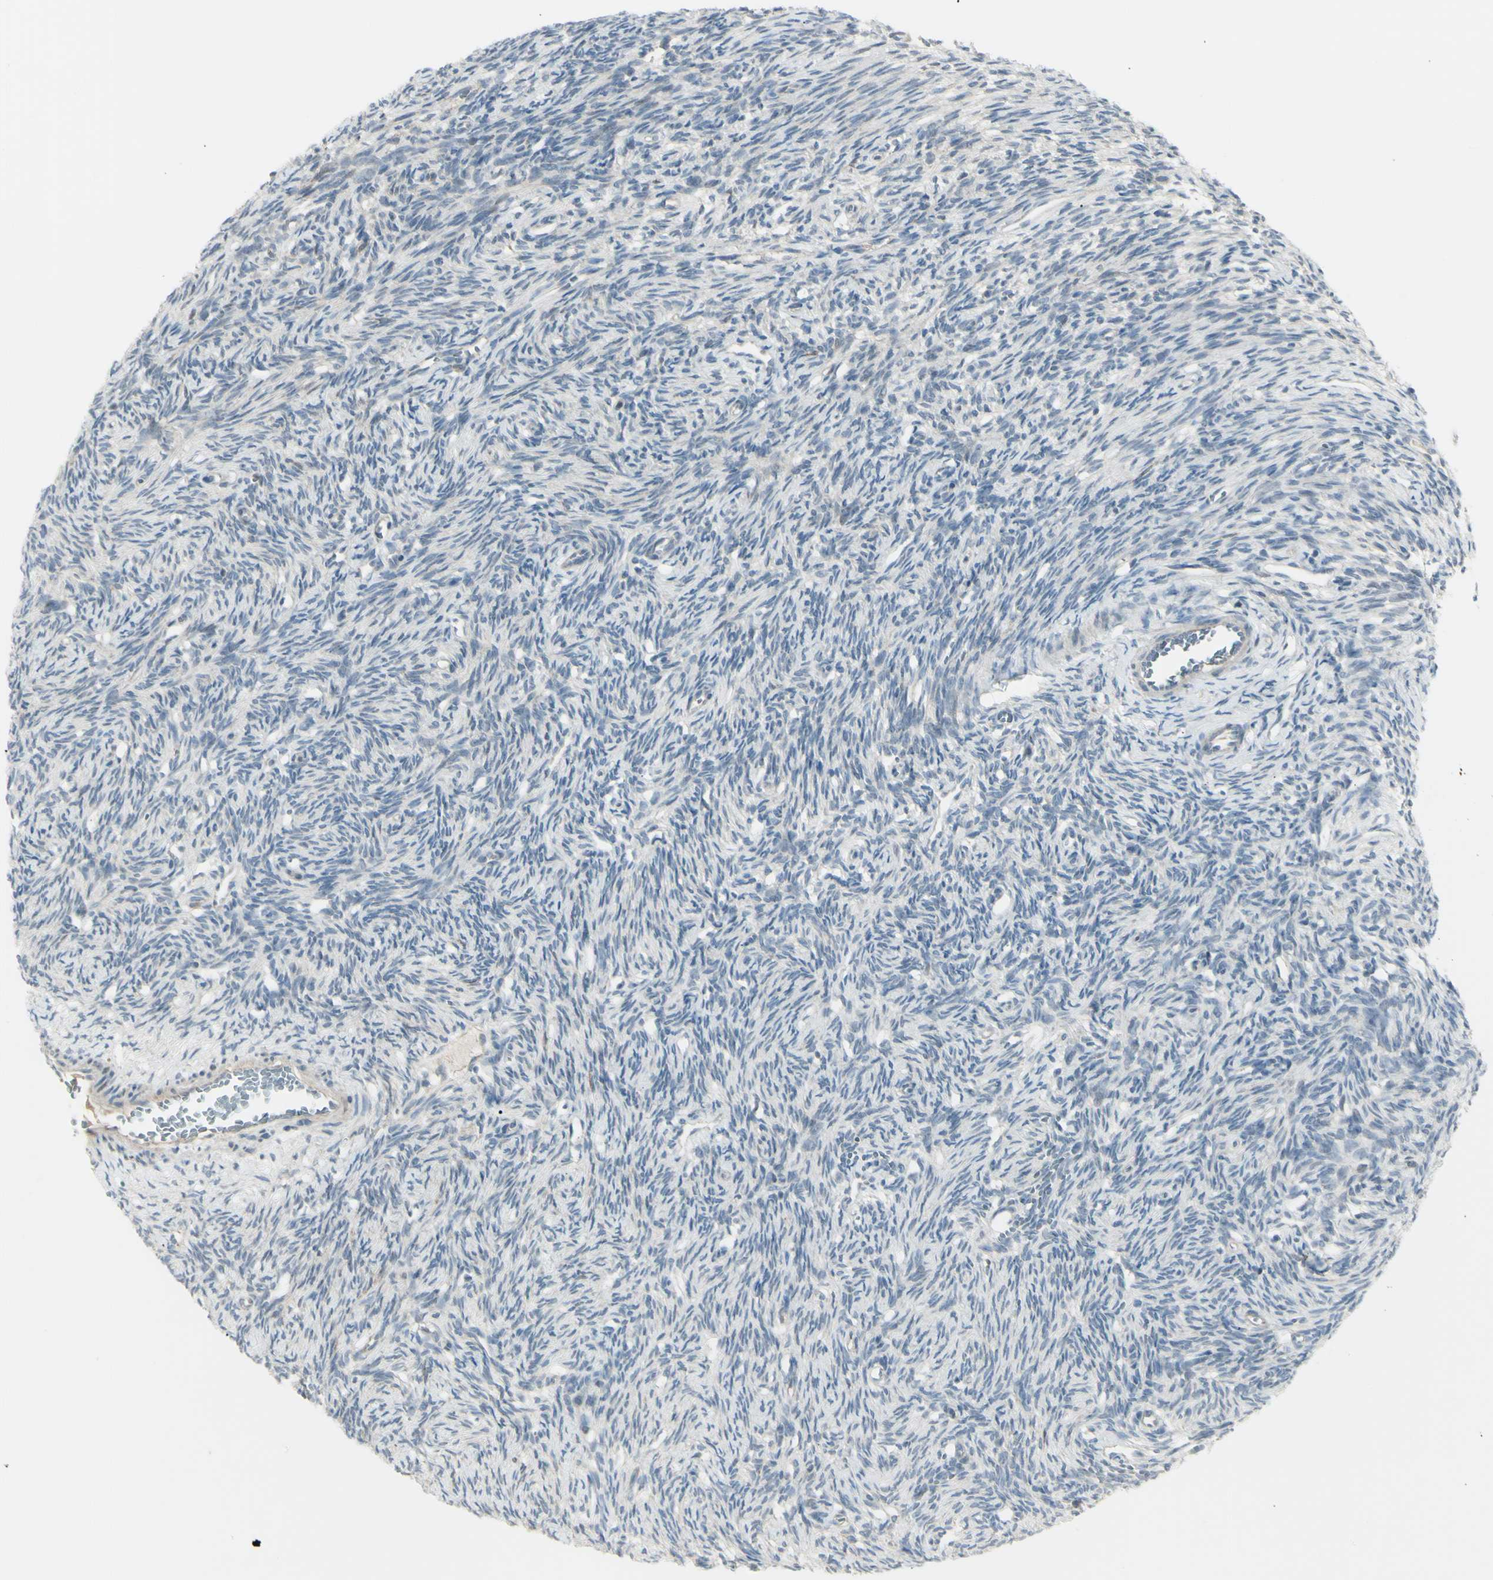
{"staining": {"intensity": "negative", "quantity": "none", "location": "none"}, "tissue": "ovary", "cell_type": "Ovarian stroma cells", "image_type": "normal", "snomed": [{"axis": "morphology", "description": "Normal tissue, NOS"}, {"axis": "topography", "description": "Ovary"}], "caption": "Immunohistochemistry of unremarkable ovary reveals no positivity in ovarian stroma cells.", "gene": "SH3GL2", "patient": {"sex": "female", "age": 33}}